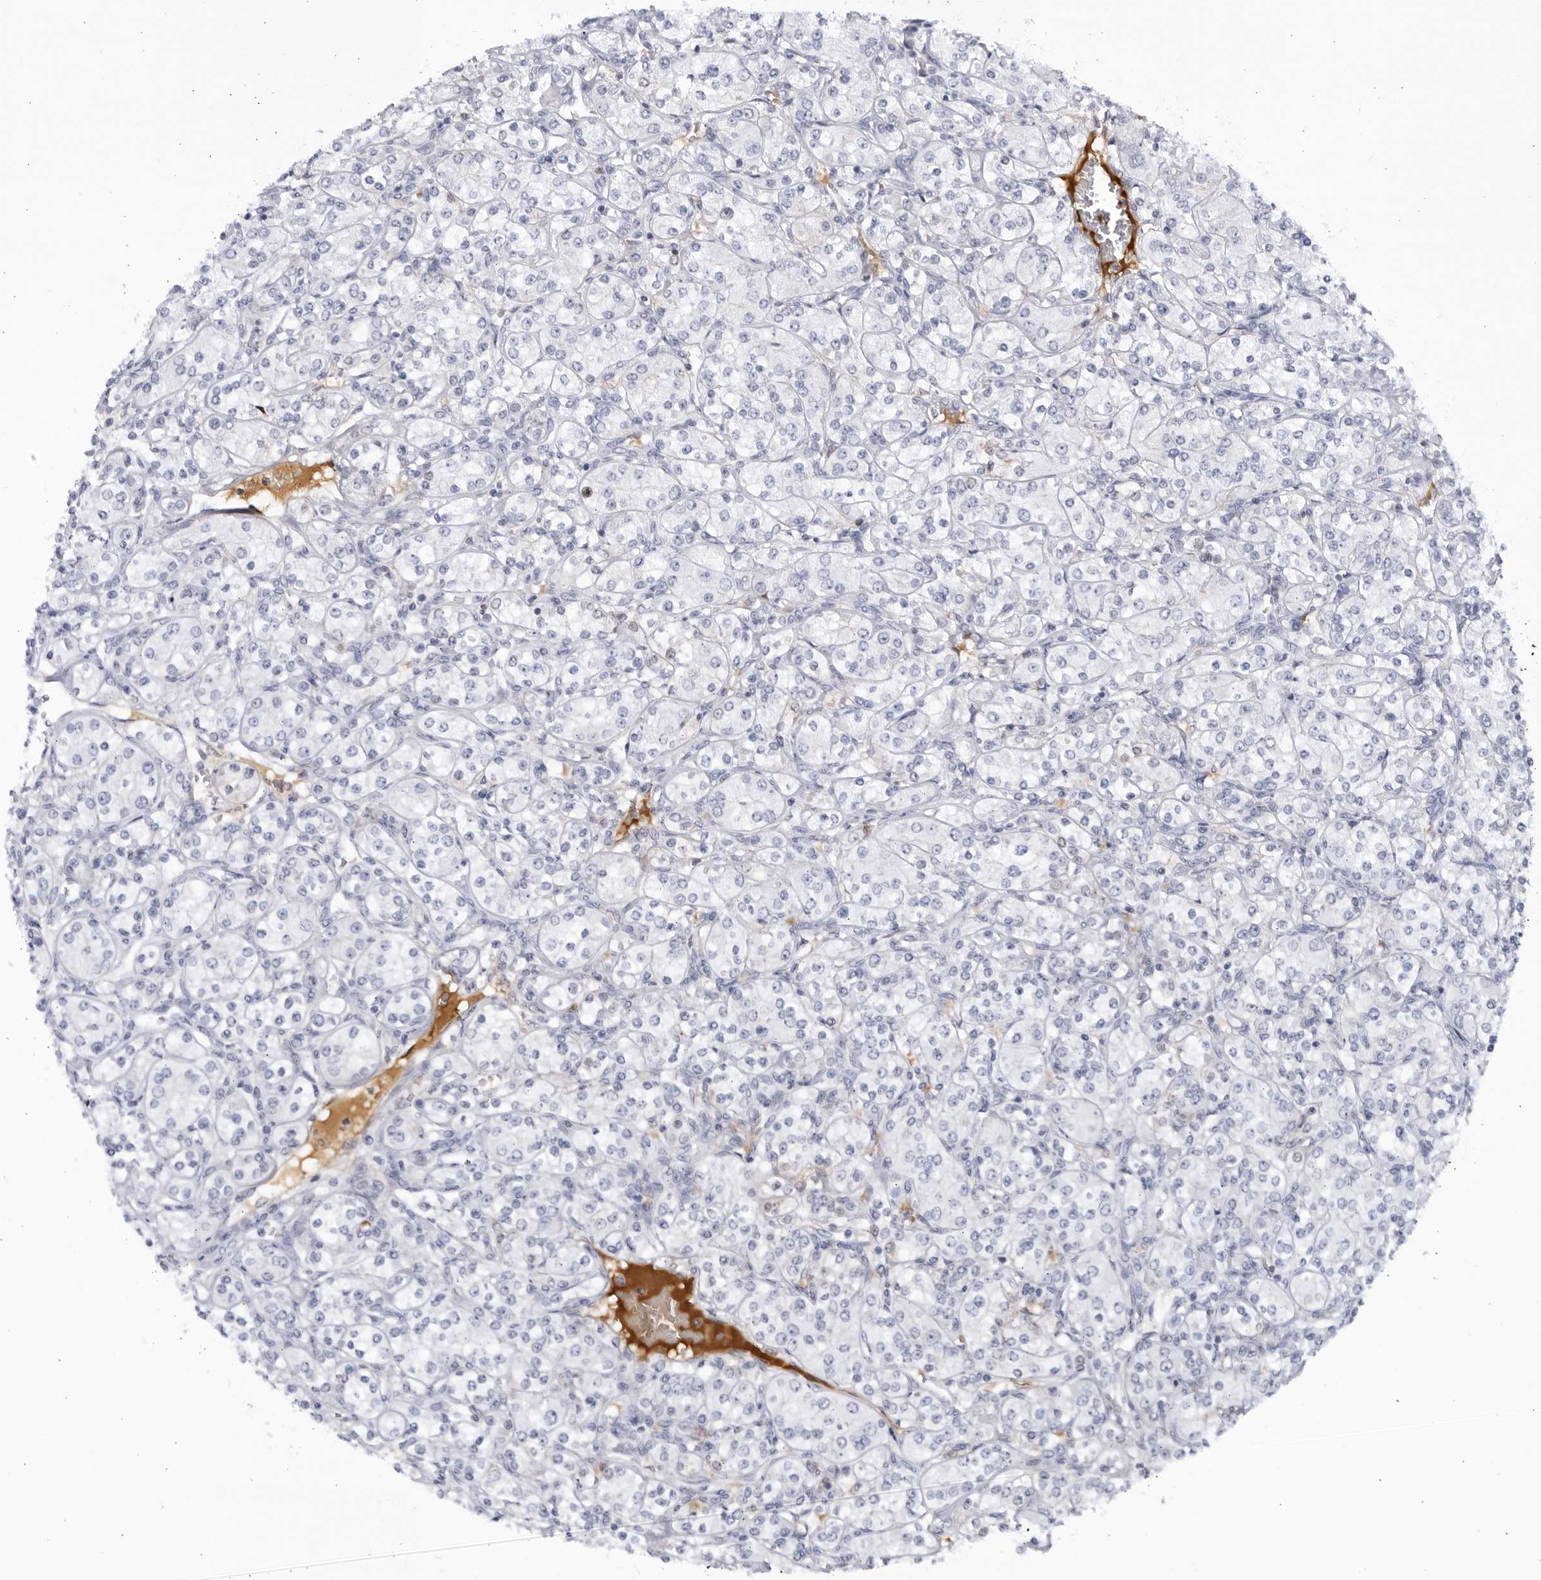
{"staining": {"intensity": "negative", "quantity": "none", "location": "none"}, "tissue": "renal cancer", "cell_type": "Tumor cells", "image_type": "cancer", "snomed": [{"axis": "morphology", "description": "Adenocarcinoma, NOS"}, {"axis": "topography", "description": "Kidney"}], "caption": "Immunohistochemical staining of human renal cancer (adenocarcinoma) displays no significant positivity in tumor cells.", "gene": "CNBD1", "patient": {"sex": "male", "age": 77}}